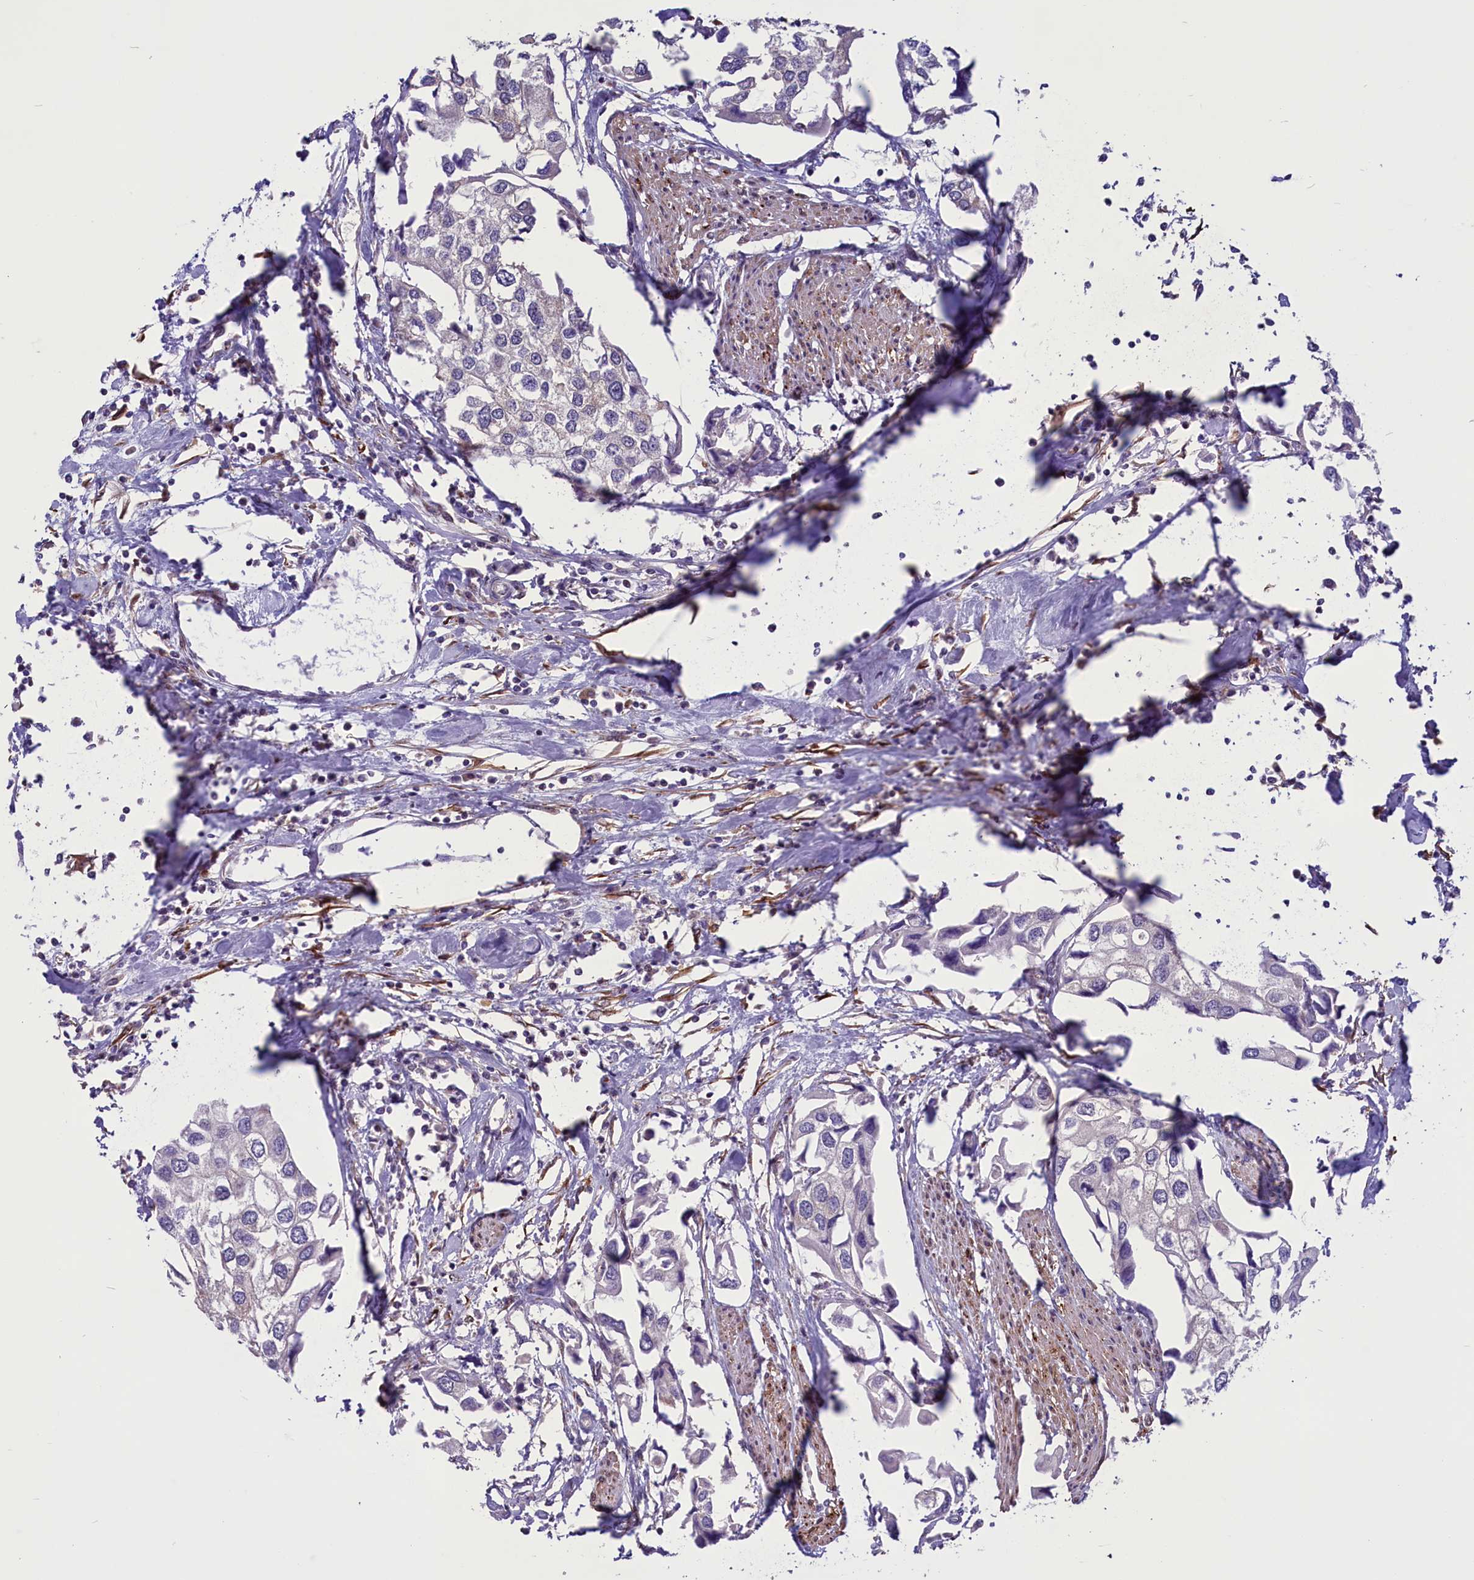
{"staining": {"intensity": "negative", "quantity": "none", "location": "none"}, "tissue": "urothelial cancer", "cell_type": "Tumor cells", "image_type": "cancer", "snomed": [{"axis": "morphology", "description": "Urothelial carcinoma, High grade"}, {"axis": "topography", "description": "Urinary bladder"}], "caption": "A photomicrograph of high-grade urothelial carcinoma stained for a protein shows no brown staining in tumor cells.", "gene": "MIEF2", "patient": {"sex": "male", "age": 64}}